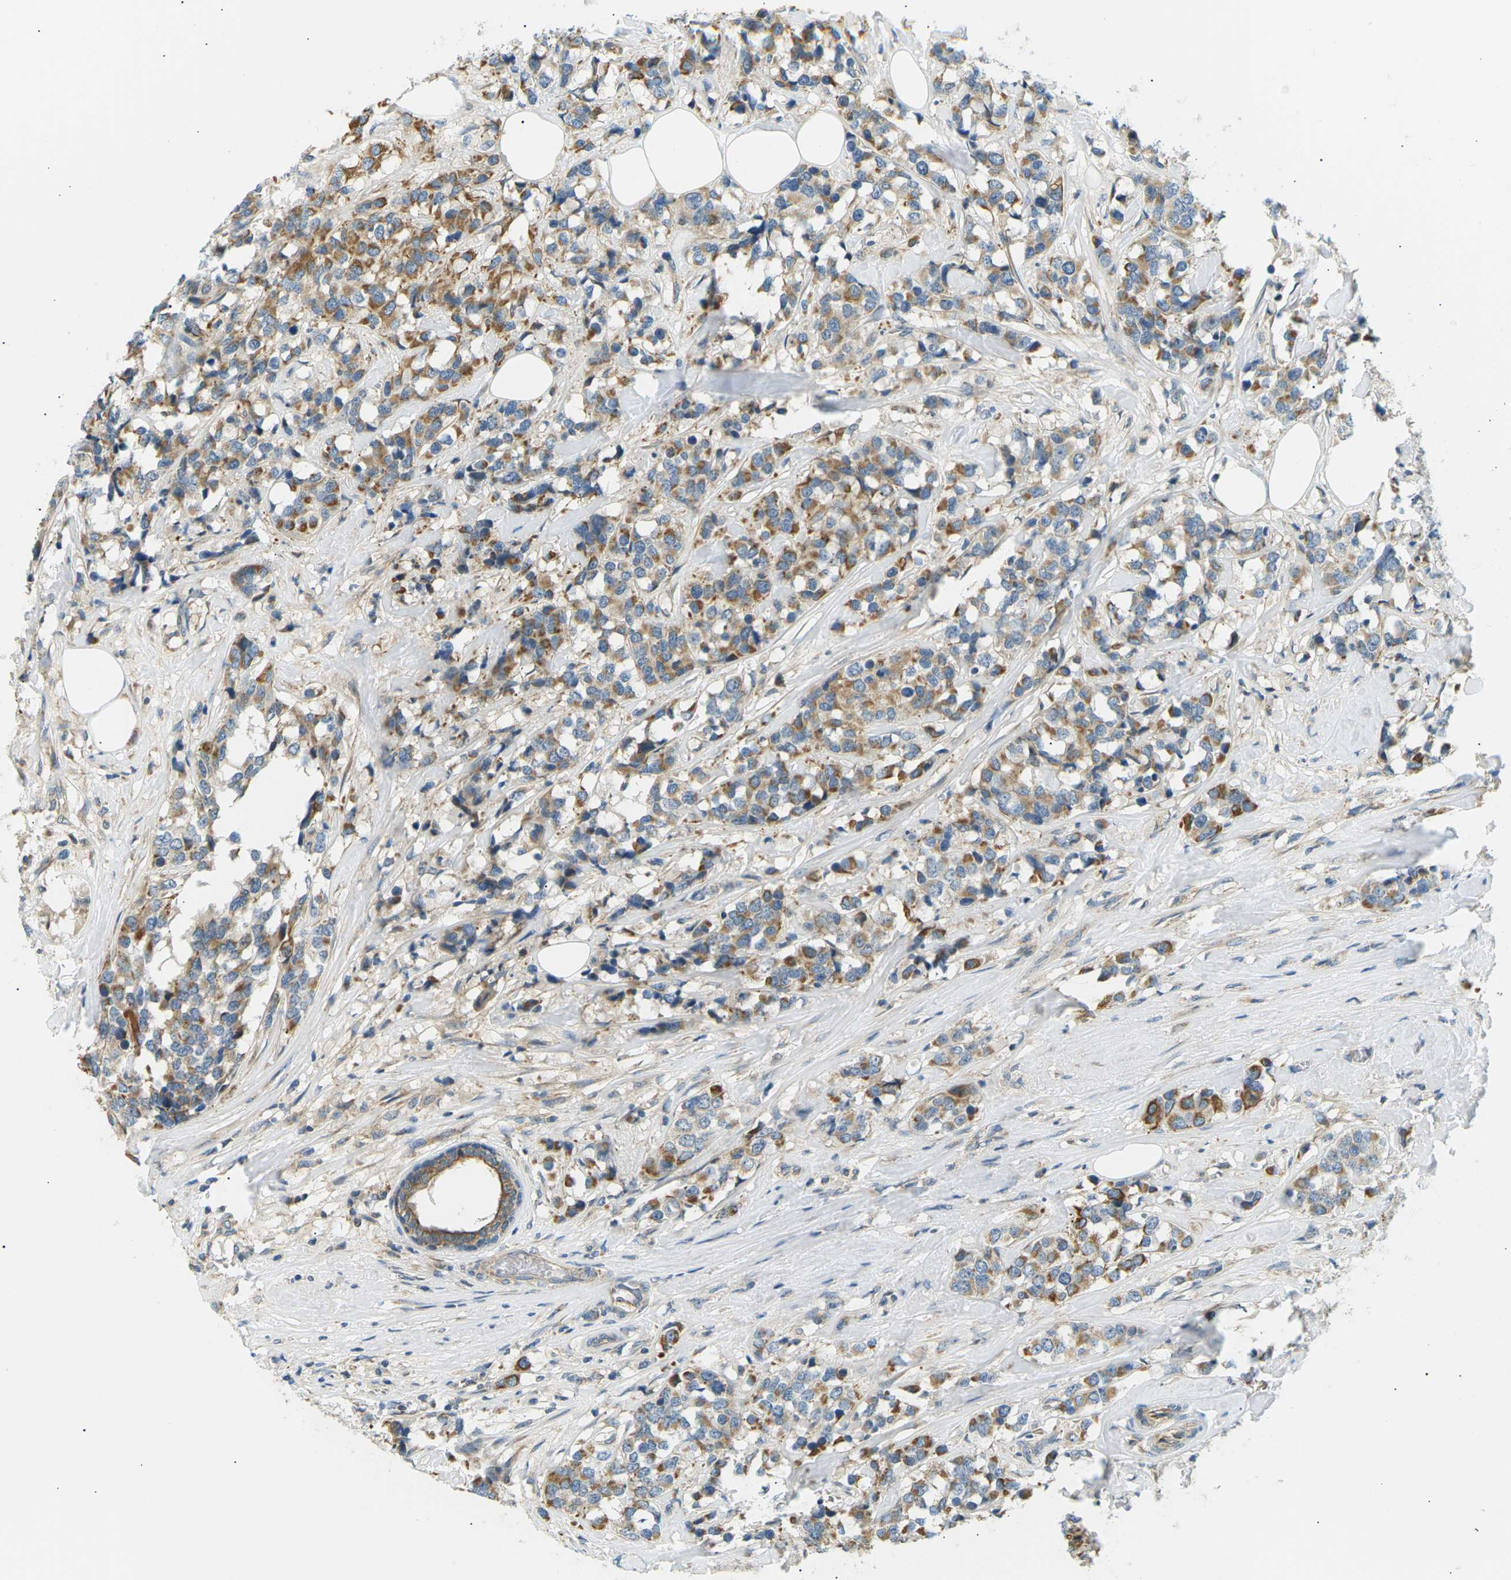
{"staining": {"intensity": "moderate", "quantity": ">75%", "location": "cytoplasmic/membranous"}, "tissue": "breast cancer", "cell_type": "Tumor cells", "image_type": "cancer", "snomed": [{"axis": "morphology", "description": "Lobular carcinoma"}, {"axis": "topography", "description": "Breast"}], "caption": "Immunohistochemical staining of human breast cancer exhibits medium levels of moderate cytoplasmic/membranous protein positivity in approximately >75% of tumor cells.", "gene": "TBC1D8", "patient": {"sex": "female", "age": 59}}